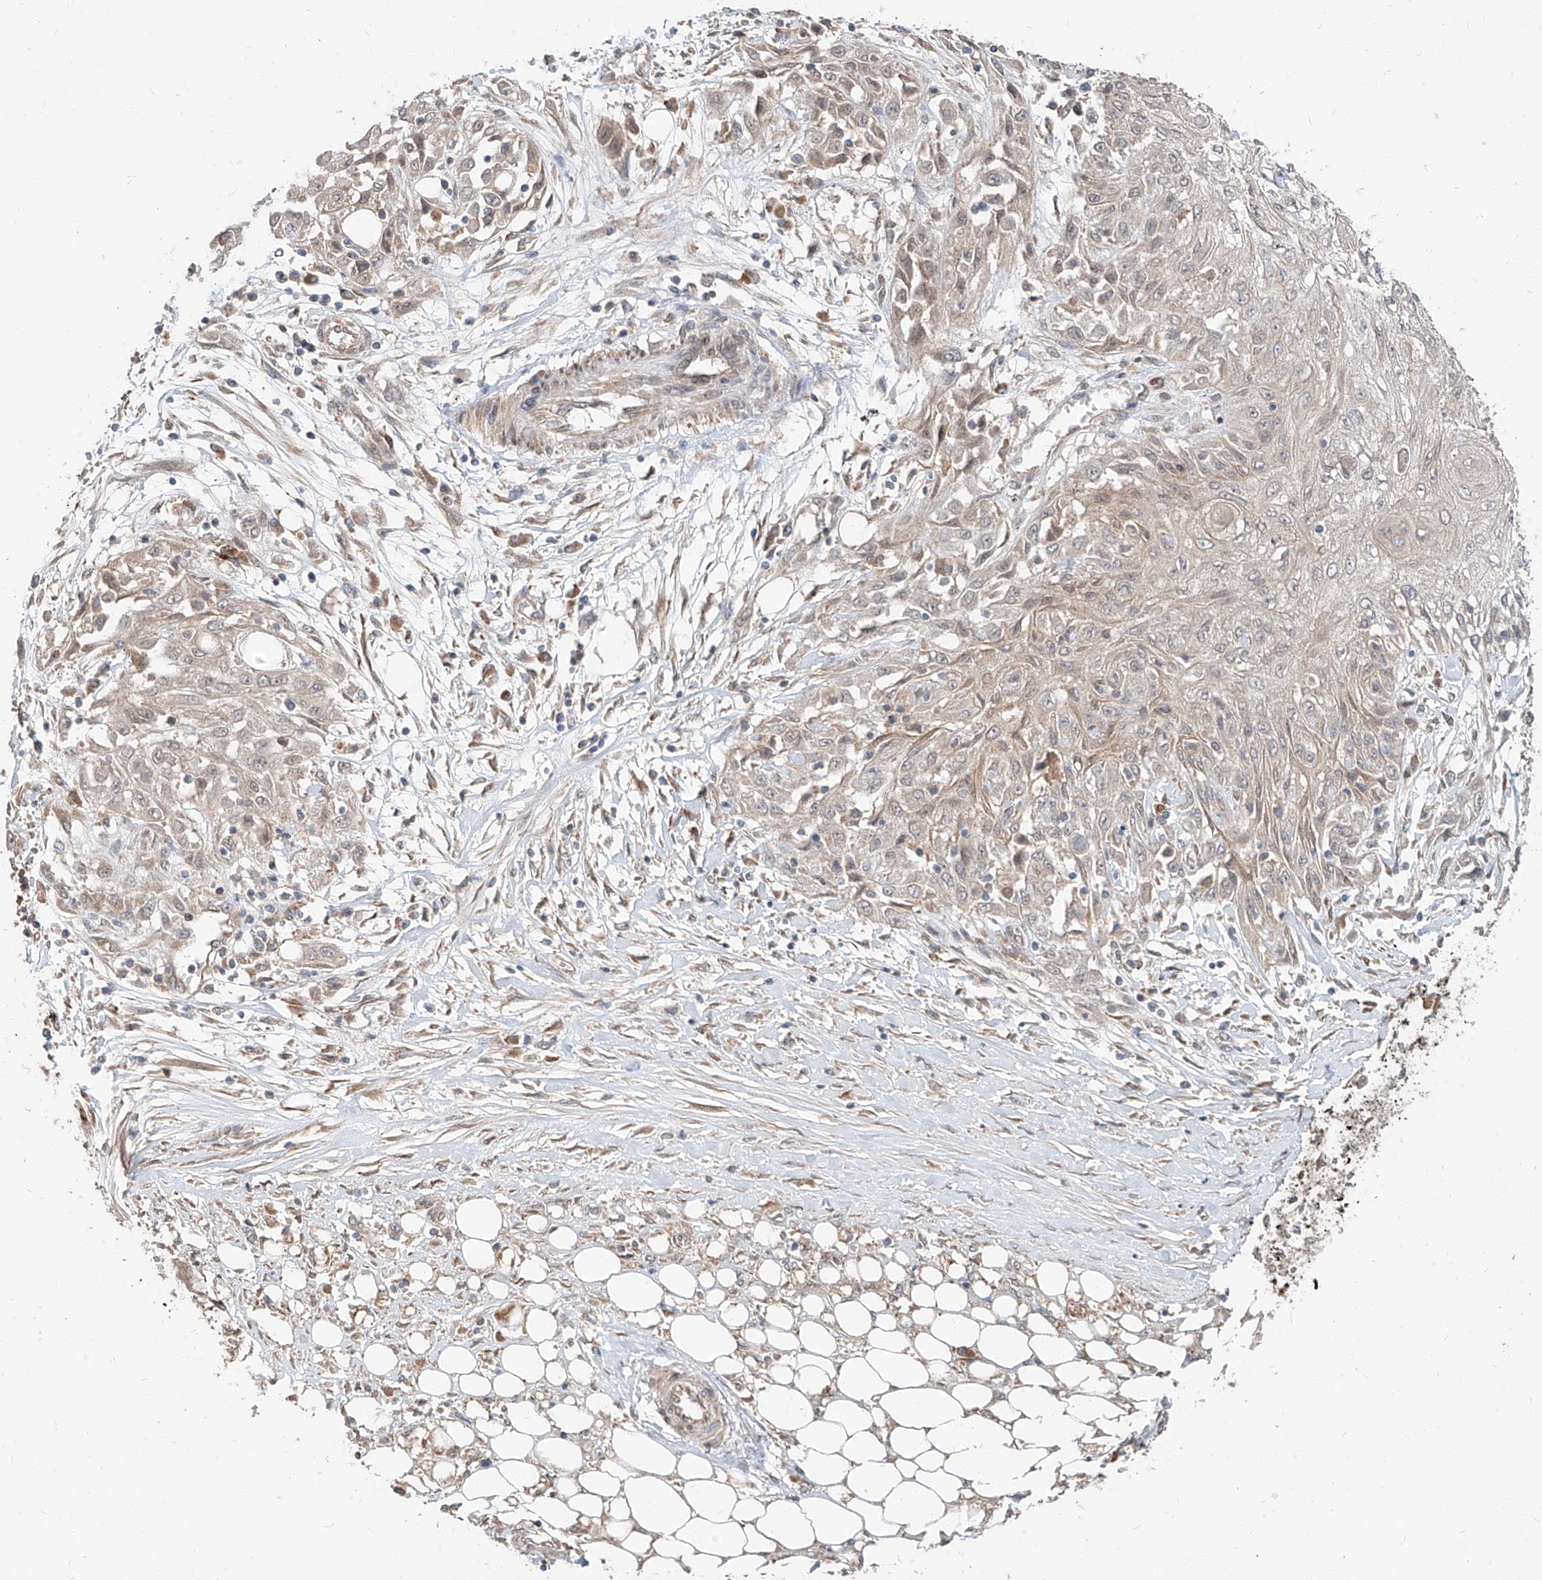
{"staining": {"intensity": "weak", "quantity": "25%-75%", "location": "cytoplasmic/membranous"}, "tissue": "skin cancer", "cell_type": "Tumor cells", "image_type": "cancer", "snomed": [{"axis": "morphology", "description": "Squamous cell carcinoma, NOS"}, {"axis": "morphology", "description": "Squamous cell carcinoma, metastatic, NOS"}, {"axis": "topography", "description": "Skin"}, {"axis": "topography", "description": "Lymph node"}], "caption": "A low amount of weak cytoplasmic/membranous positivity is appreciated in about 25%-75% of tumor cells in skin squamous cell carcinoma tissue. (Brightfield microscopy of DAB IHC at high magnification).", "gene": "STX19", "patient": {"sex": "male", "age": 75}}